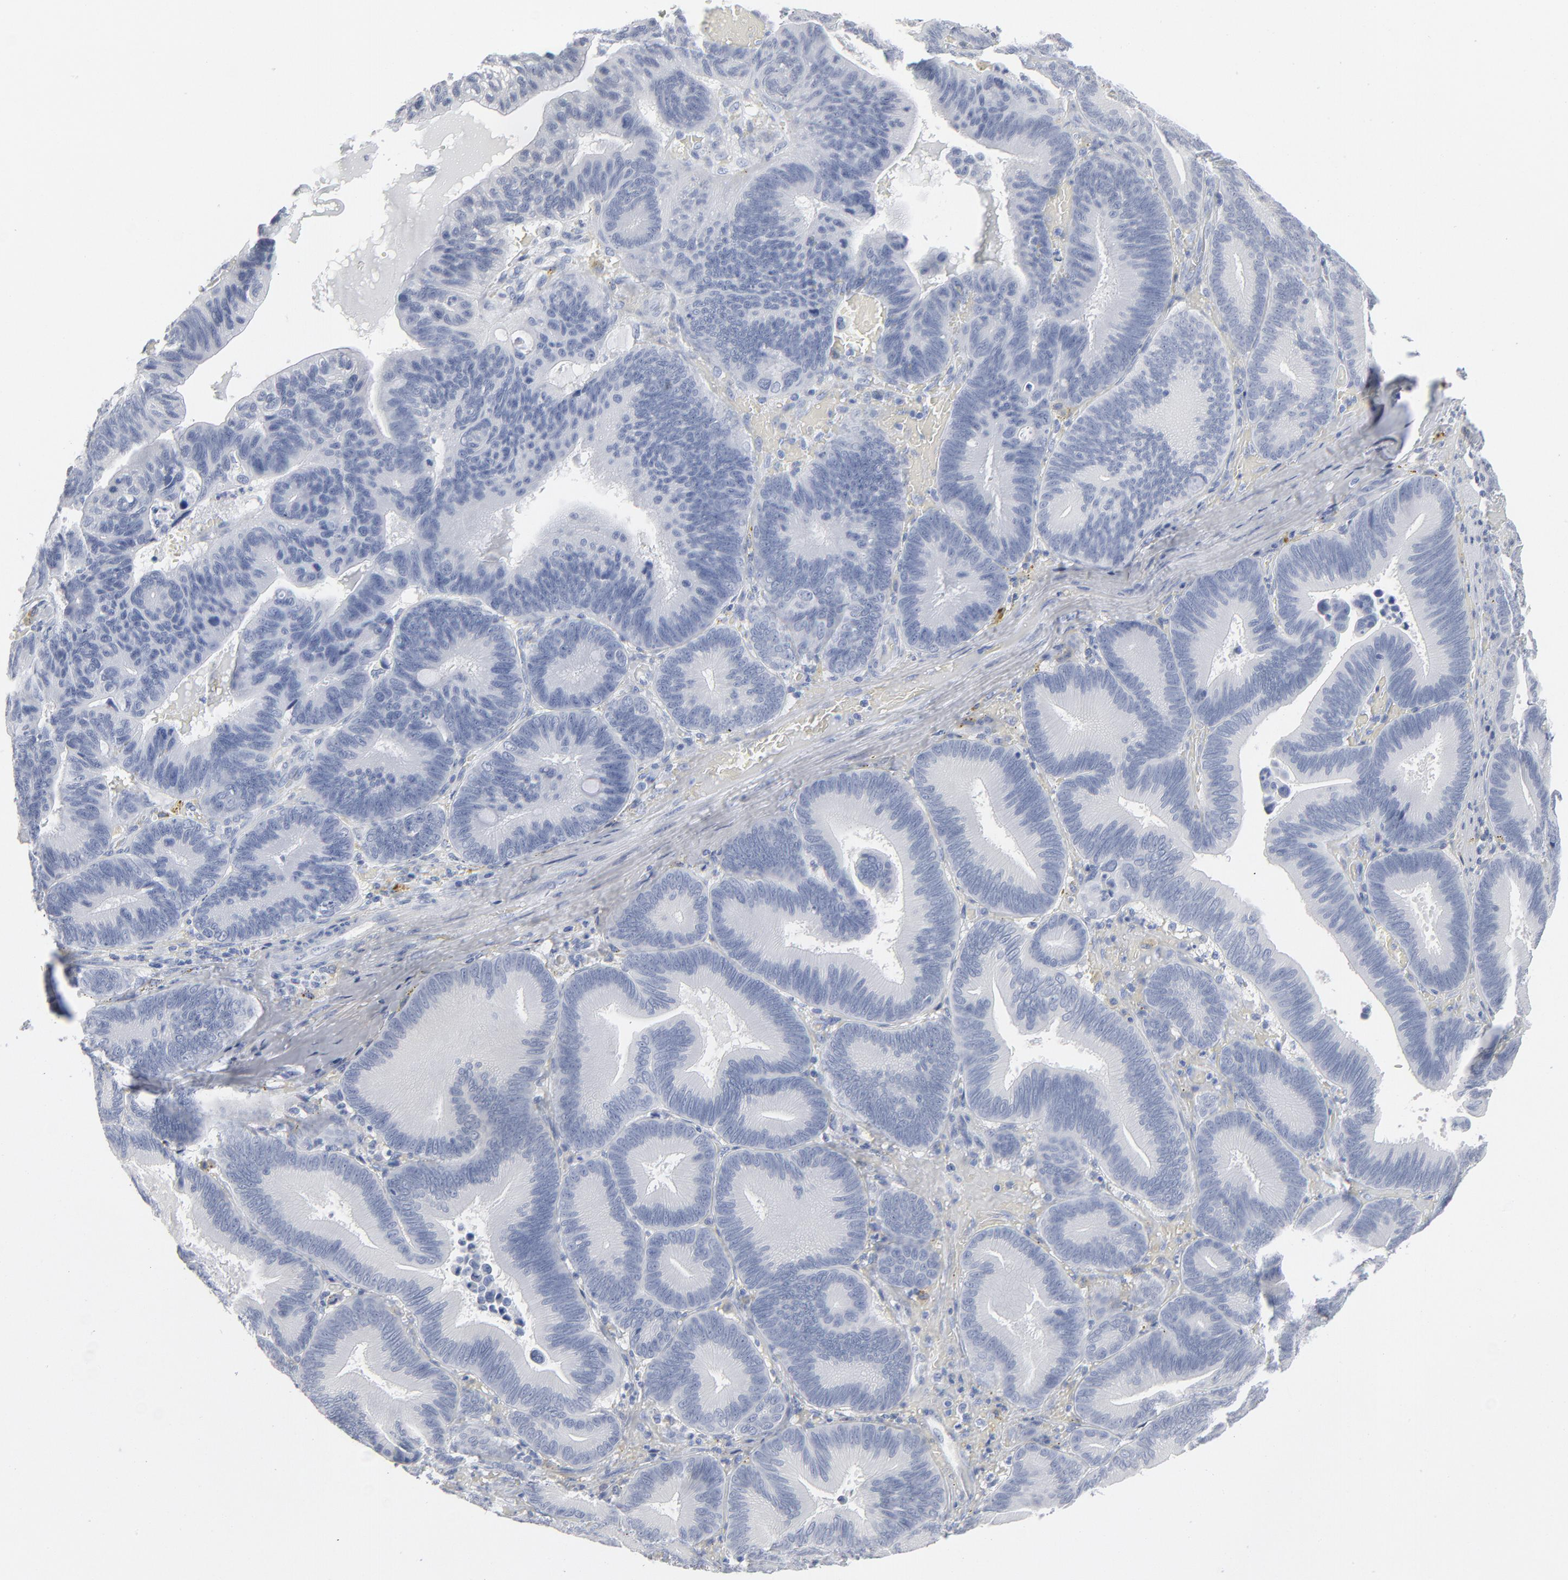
{"staining": {"intensity": "negative", "quantity": "none", "location": "none"}, "tissue": "pancreatic cancer", "cell_type": "Tumor cells", "image_type": "cancer", "snomed": [{"axis": "morphology", "description": "Adenocarcinoma, NOS"}, {"axis": "topography", "description": "Pancreas"}], "caption": "The immunohistochemistry image has no significant expression in tumor cells of pancreatic adenocarcinoma tissue.", "gene": "PAGE1", "patient": {"sex": "male", "age": 82}}